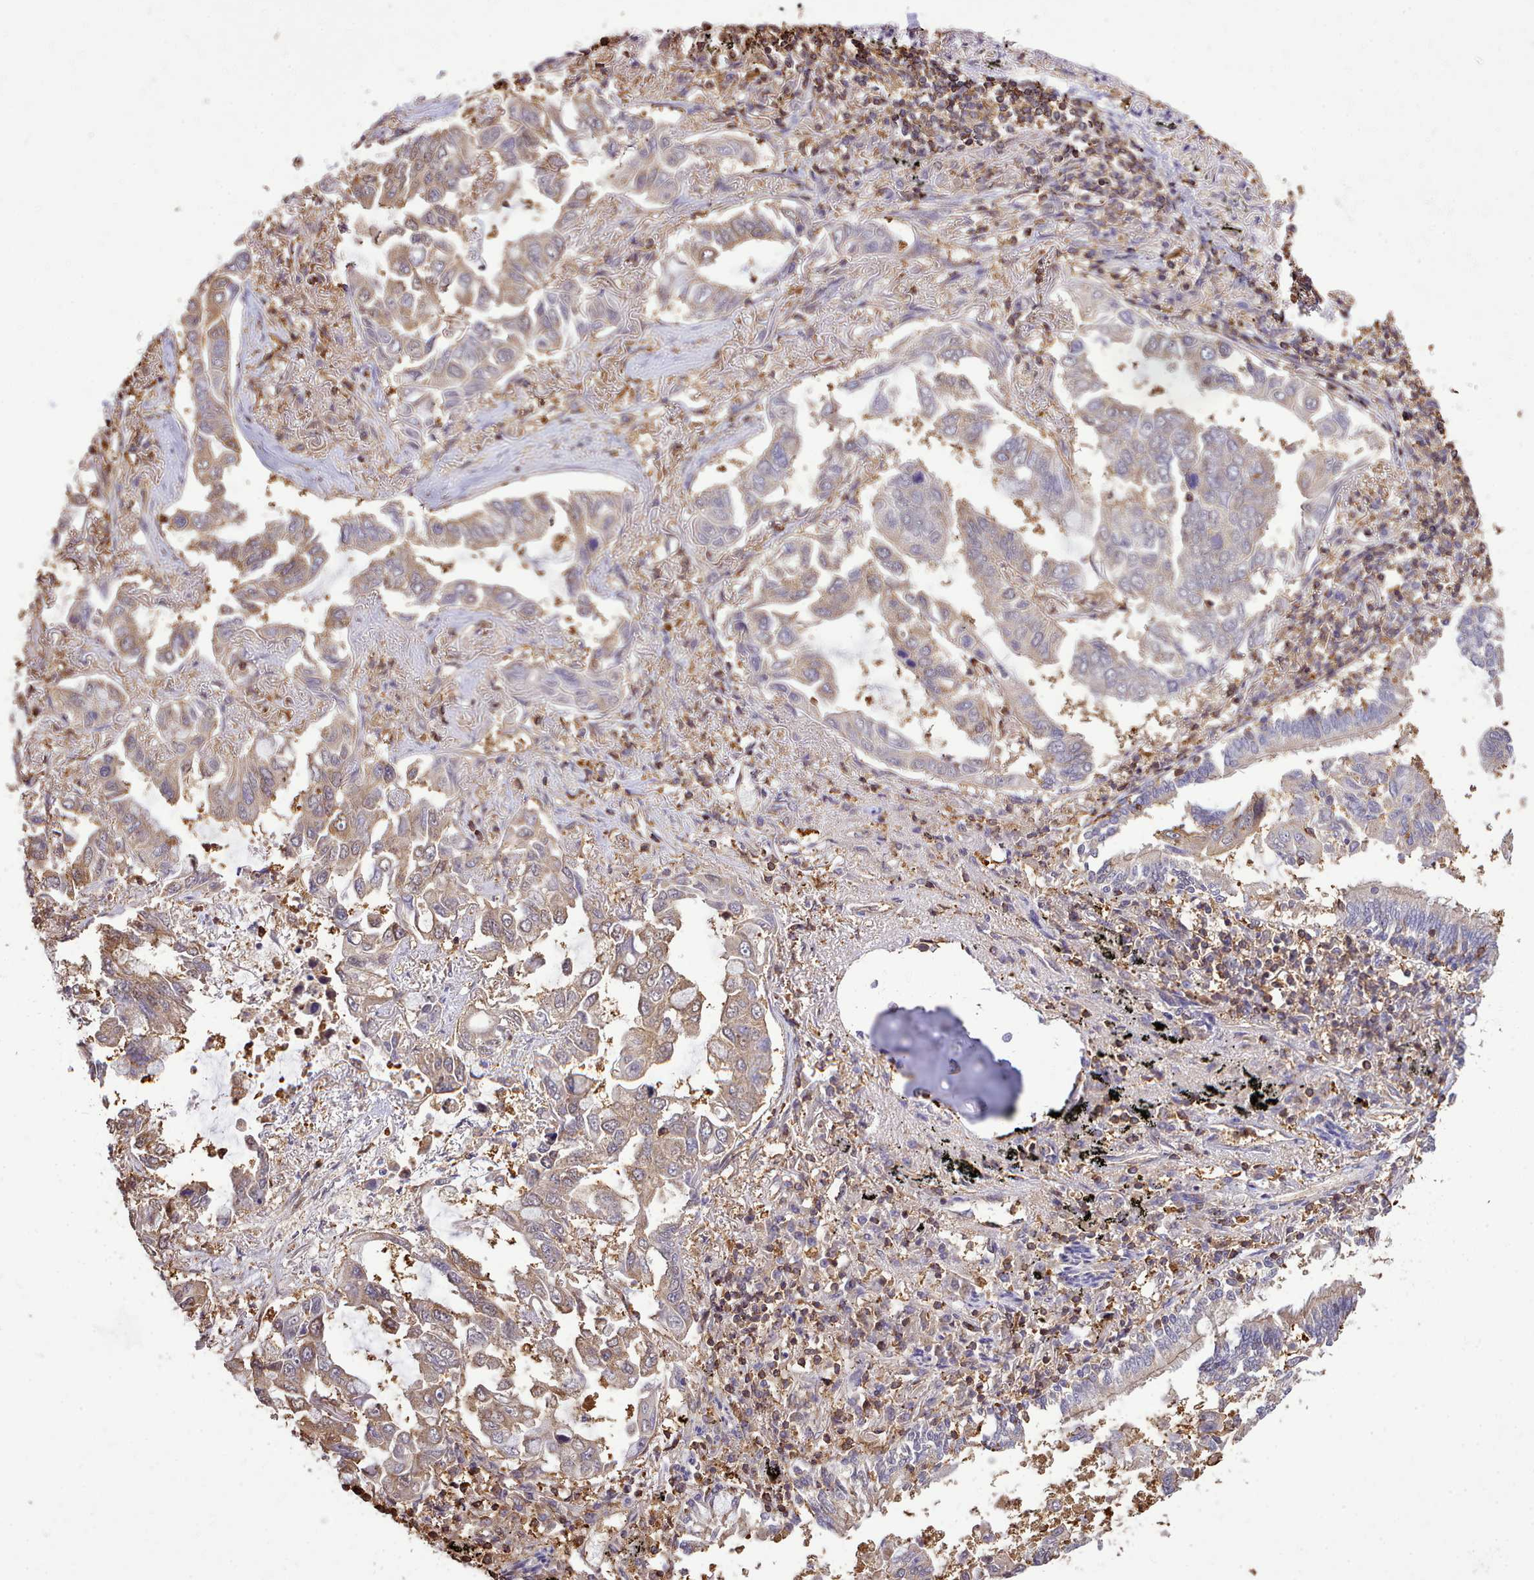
{"staining": {"intensity": "weak", "quantity": "25%-75%", "location": "cytoplasmic/membranous"}, "tissue": "lung cancer", "cell_type": "Tumor cells", "image_type": "cancer", "snomed": [{"axis": "morphology", "description": "Adenocarcinoma, NOS"}, {"axis": "topography", "description": "Lung"}], "caption": "Lung adenocarcinoma stained for a protein (brown) demonstrates weak cytoplasmic/membranous positive expression in about 25%-75% of tumor cells.", "gene": "CAPZA1", "patient": {"sex": "male", "age": 64}}